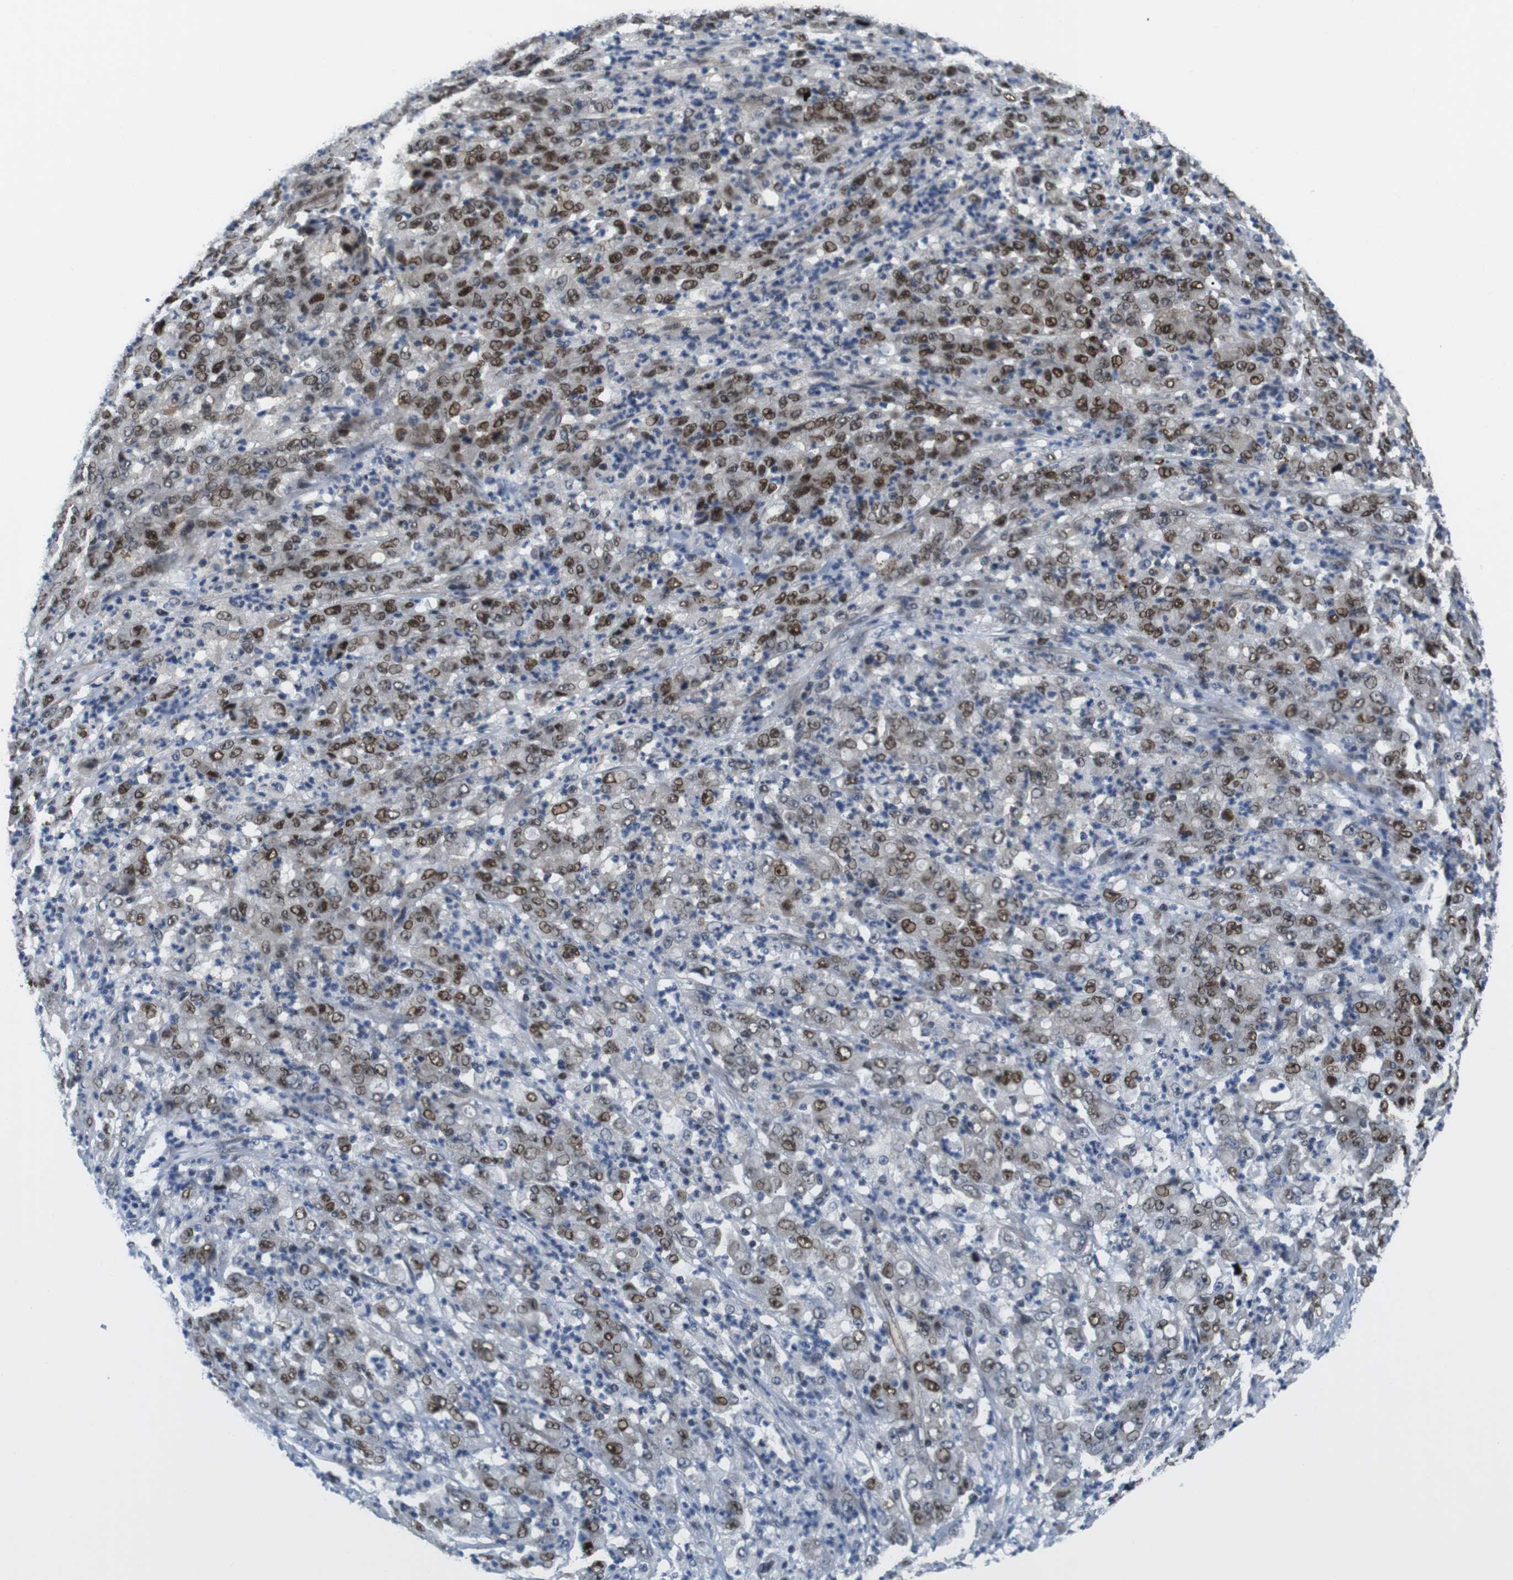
{"staining": {"intensity": "moderate", "quantity": ">75%", "location": "nuclear"}, "tissue": "stomach cancer", "cell_type": "Tumor cells", "image_type": "cancer", "snomed": [{"axis": "morphology", "description": "Adenocarcinoma, NOS"}, {"axis": "topography", "description": "Stomach, lower"}], "caption": "A brown stain labels moderate nuclear expression of a protein in stomach cancer (adenocarcinoma) tumor cells. The staining was performed using DAB to visualize the protein expression in brown, while the nuclei were stained in blue with hematoxylin (Magnification: 20x).", "gene": "SMCO2", "patient": {"sex": "female", "age": 71}}